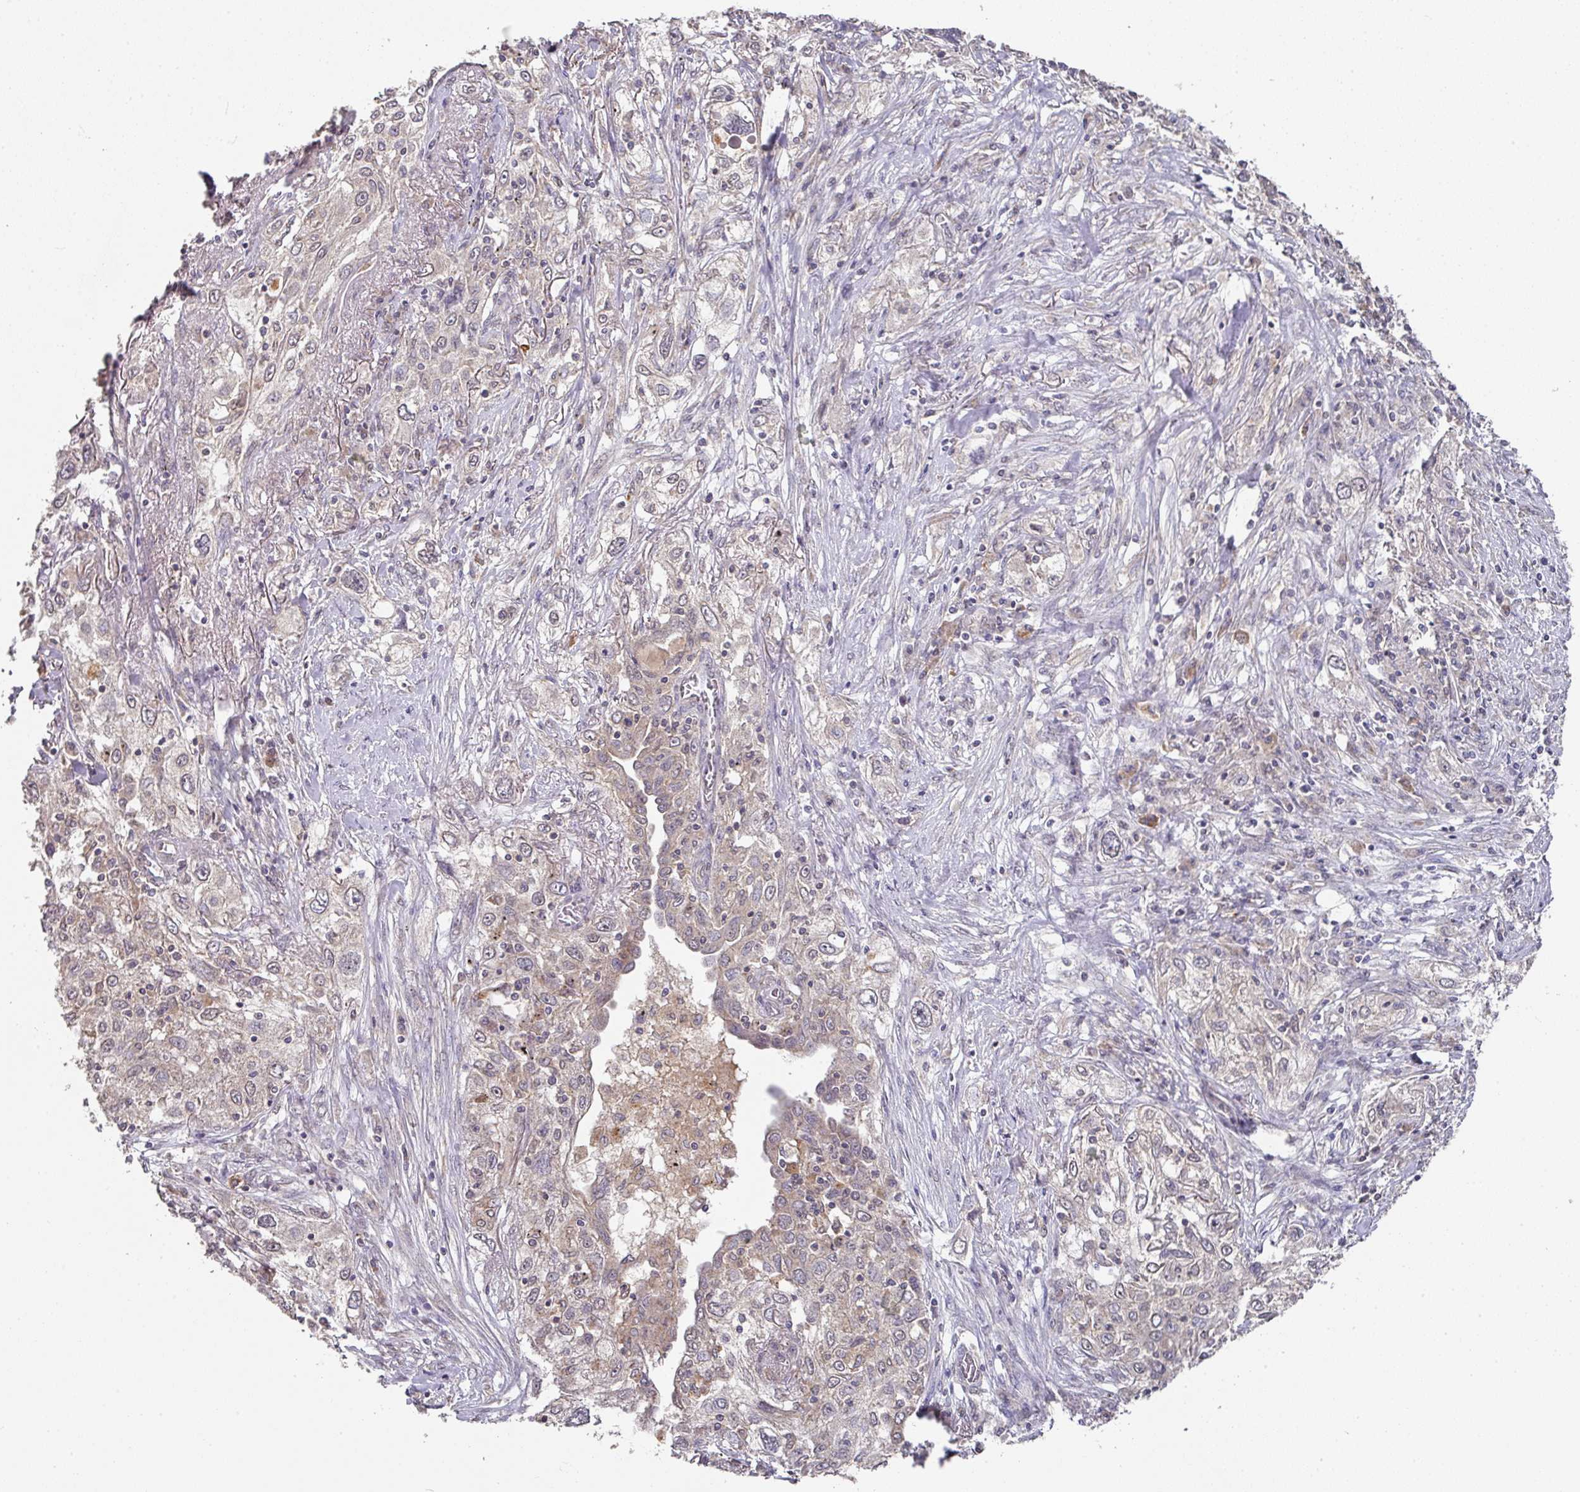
{"staining": {"intensity": "weak", "quantity": "<25%", "location": "cytoplasmic/membranous"}, "tissue": "lung cancer", "cell_type": "Tumor cells", "image_type": "cancer", "snomed": [{"axis": "morphology", "description": "Squamous cell carcinoma, NOS"}, {"axis": "topography", "description": "Lung"}], "caption": "Tumor cells show no significant protein expression in lung cancer. (DAB immunohistochemistry visualized using brightfield microscopy, high magnification).", "gene": "EXTL3", "patient": {"sex": "female", "age": 69}}